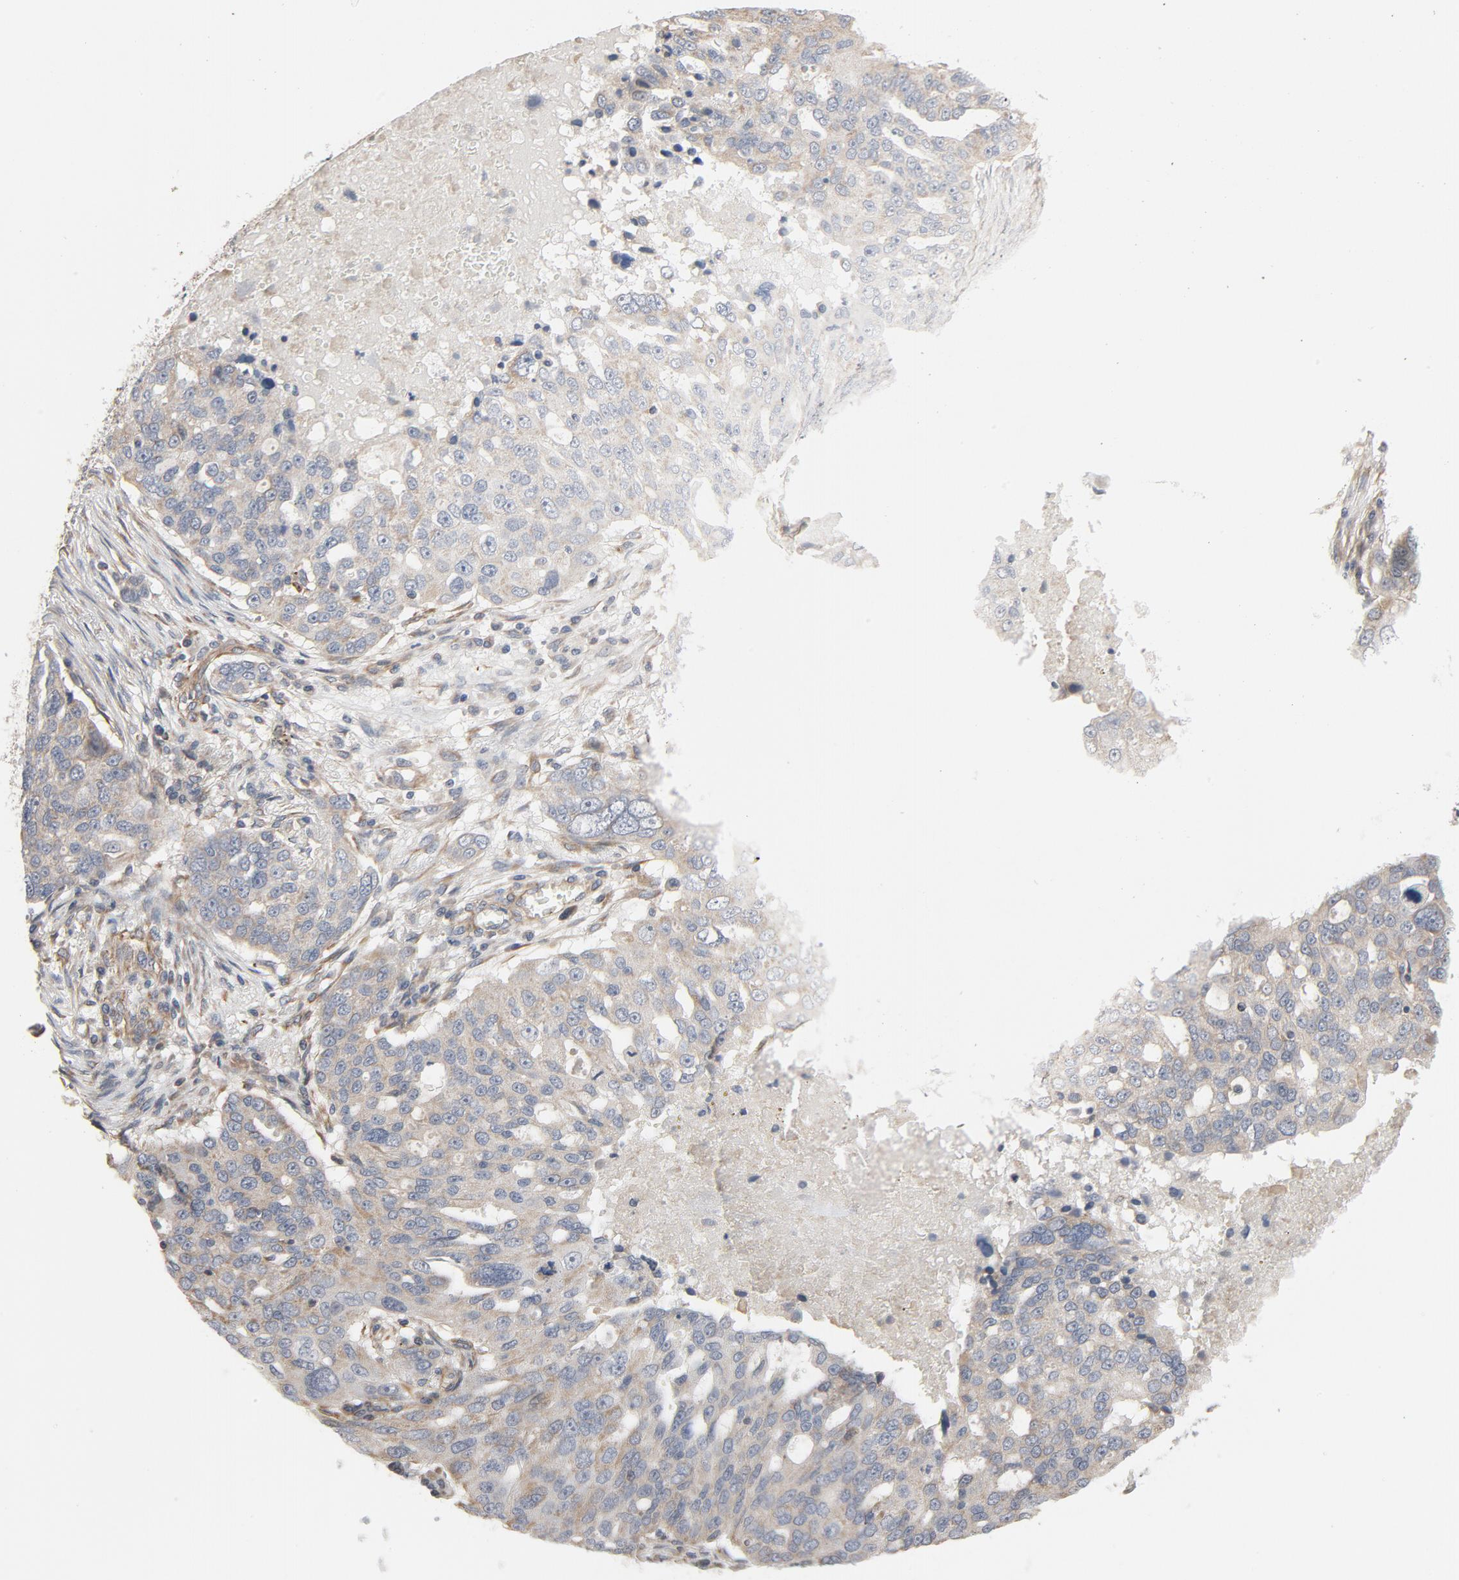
{"staining": {"intensity": "moderate", "quantity": ">75%", "location": "cytoplasmic/membranous"}, "tissue": "ovarian cancer", "cell_type": "Tumor cells", "image_type": "cancer", "snomed": [{"axis": "morphology", "description": "Carcinoma, endometroid"}, {"axis": "topography", "description": "Ovary"}], "caption": "This is an image of immunohistochemistry staining of endometroid carcinoma (ovarian), which shows moderate positivity in the cytoplasmic/membranous of tumor cells.", "gene": "TRIOBP", "patient": {"sex": "female", "age": 75}}